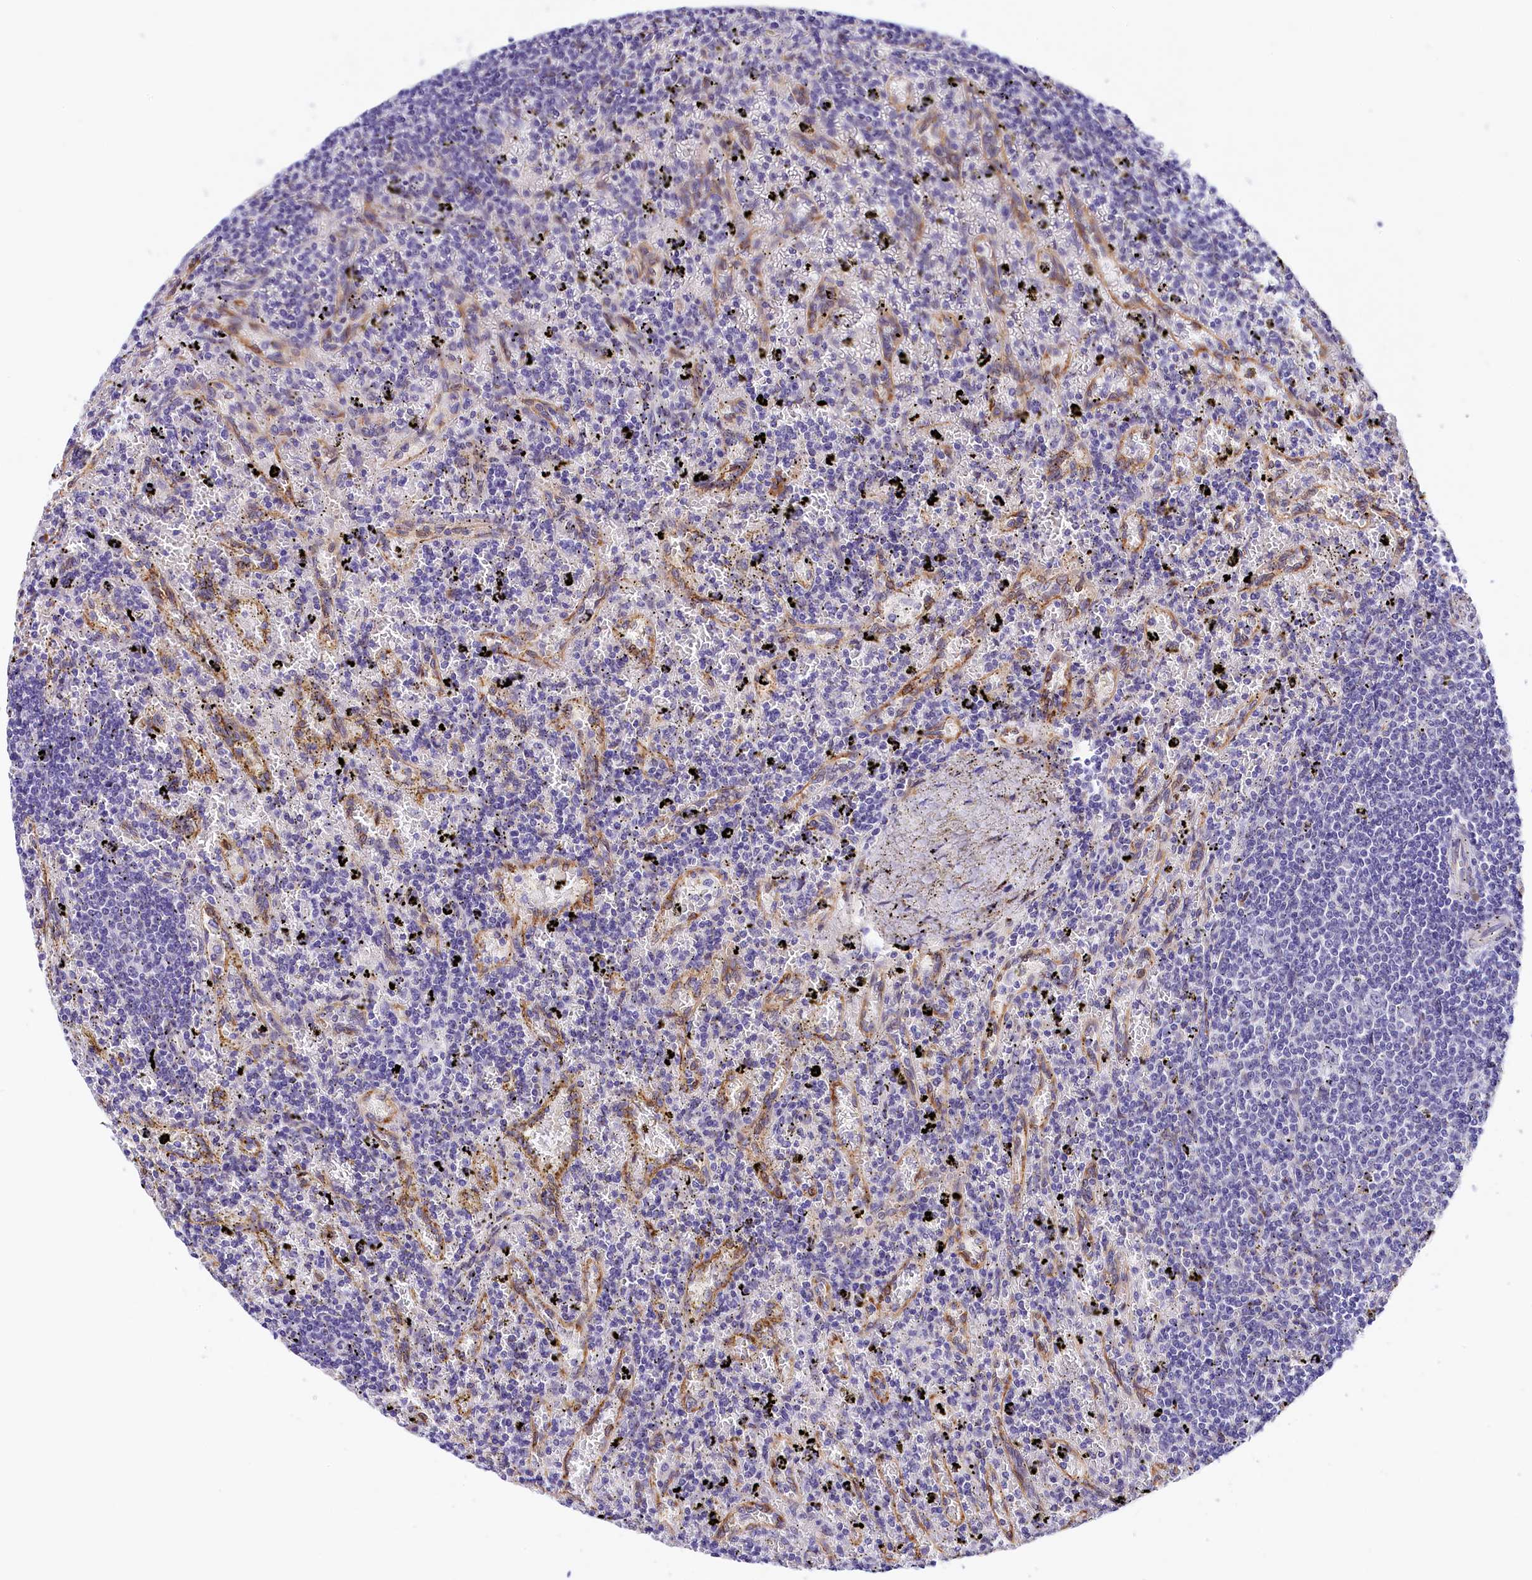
{"staining": {"intensity": "negative", "quantity": "none", "location": "none"}, "tissue": "lymphoma", "cell_type": "Tumor cells", "image_type": "cancer", "snomed": [{"axis": "morphology", "description": "Malignant lymphoma, non-Hodgkin's type, Low grade"}, {"axis": "topography", "description": "Spleen"}], "caption": "The IHC micrograph has no significant positivity in tumor cells of low-grade malignant lymphoma, non-Hodgkin's type tissue.", "gene": "ITGA1", "patient": {"sex": "male", "age": 76}}